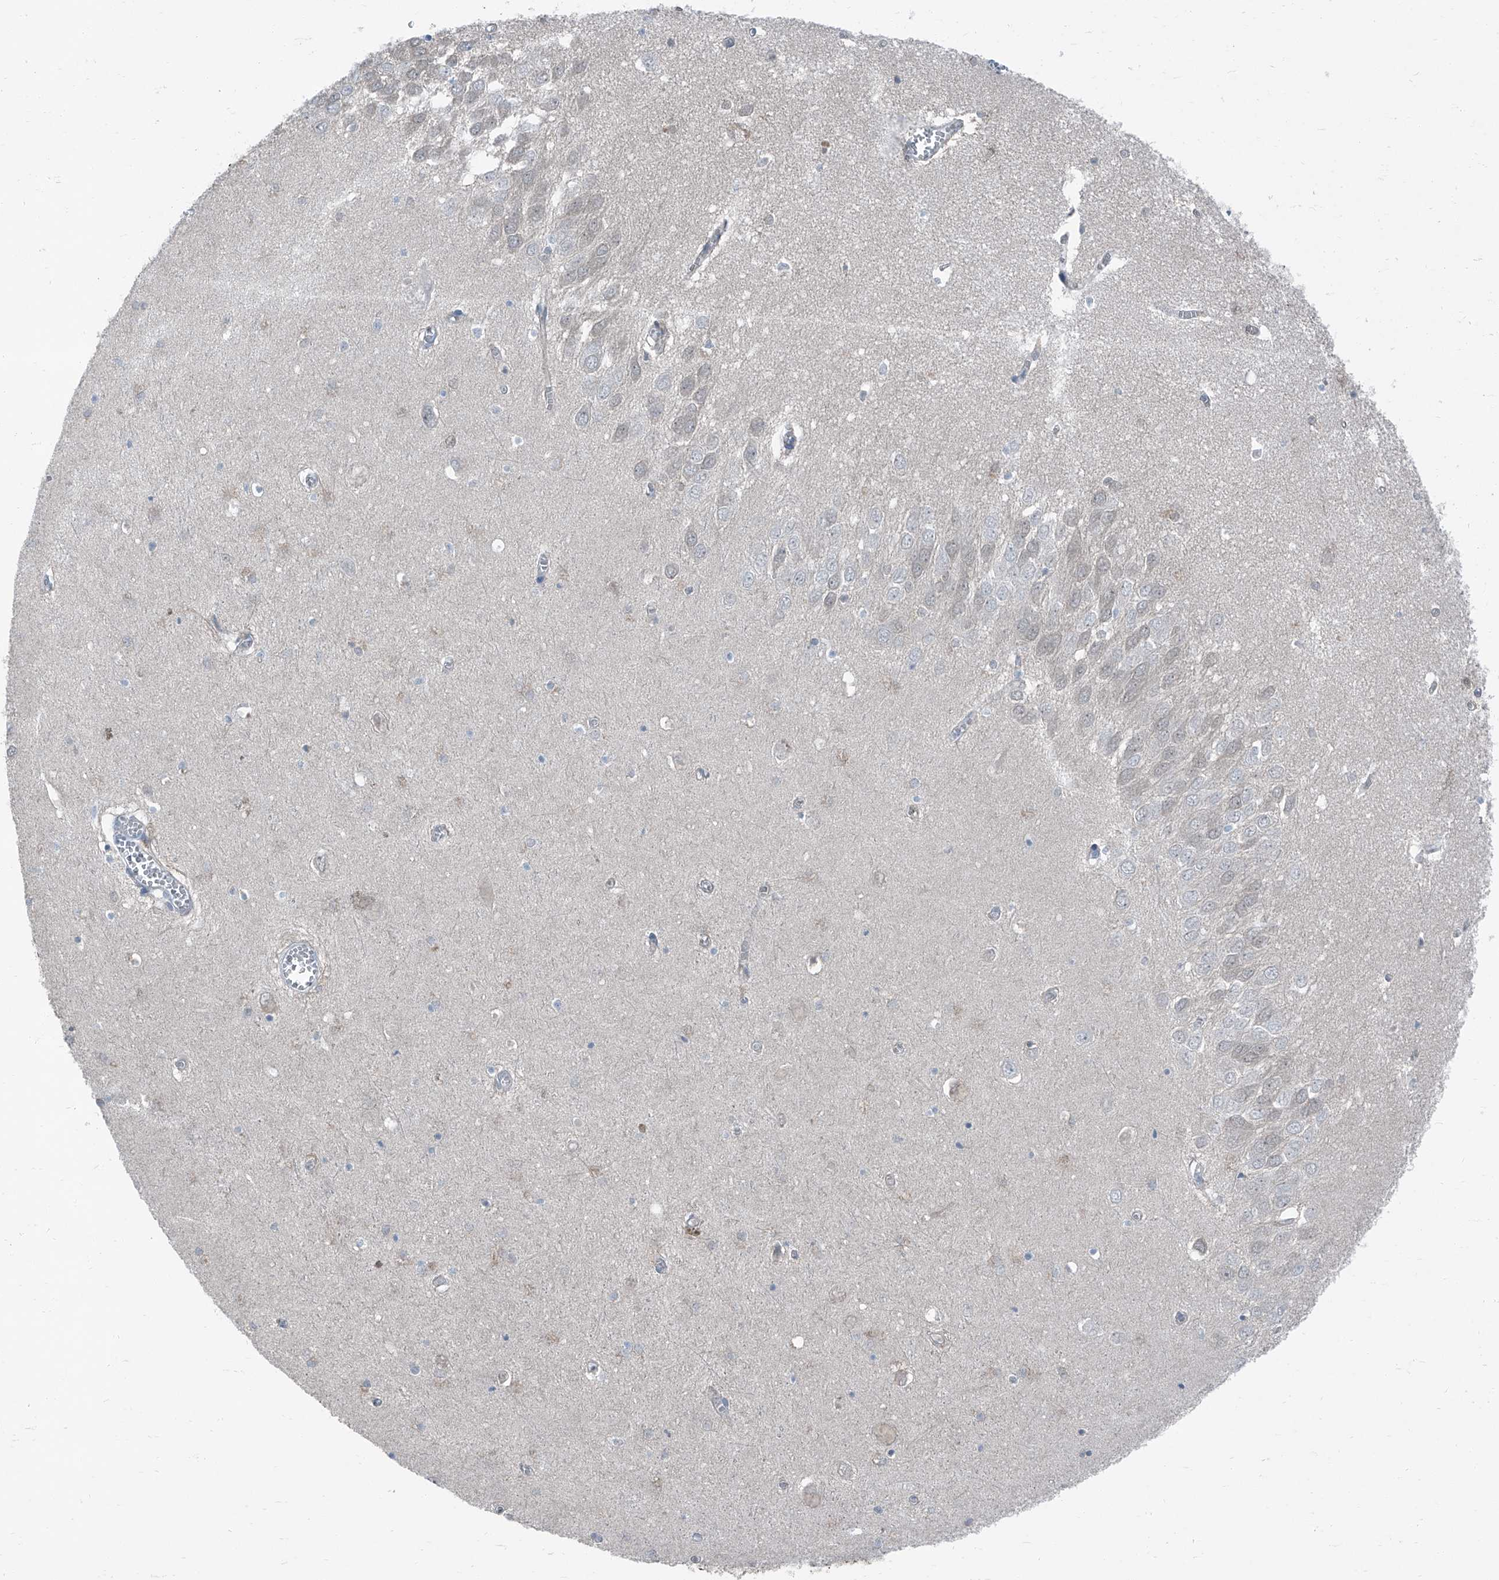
{"staining": {"intensity": "negative", "quantity": "none", "location": "none"}, "tissue": "hippocampus", "cell_type": "Glial cells", "image_type": "normal", "snomed": [{"axis": "morphology", "description": "Normal tissue, NOS"}, {"axis": "topography", "description": "Hippocampus"}], "caption": "The image shows no staining of glial cells in unremarkable hippocampus. (IHC, brightfield microscopy, high magnification).", "gene": "RGN", "patient": {"sex": "male", "age": 70}}